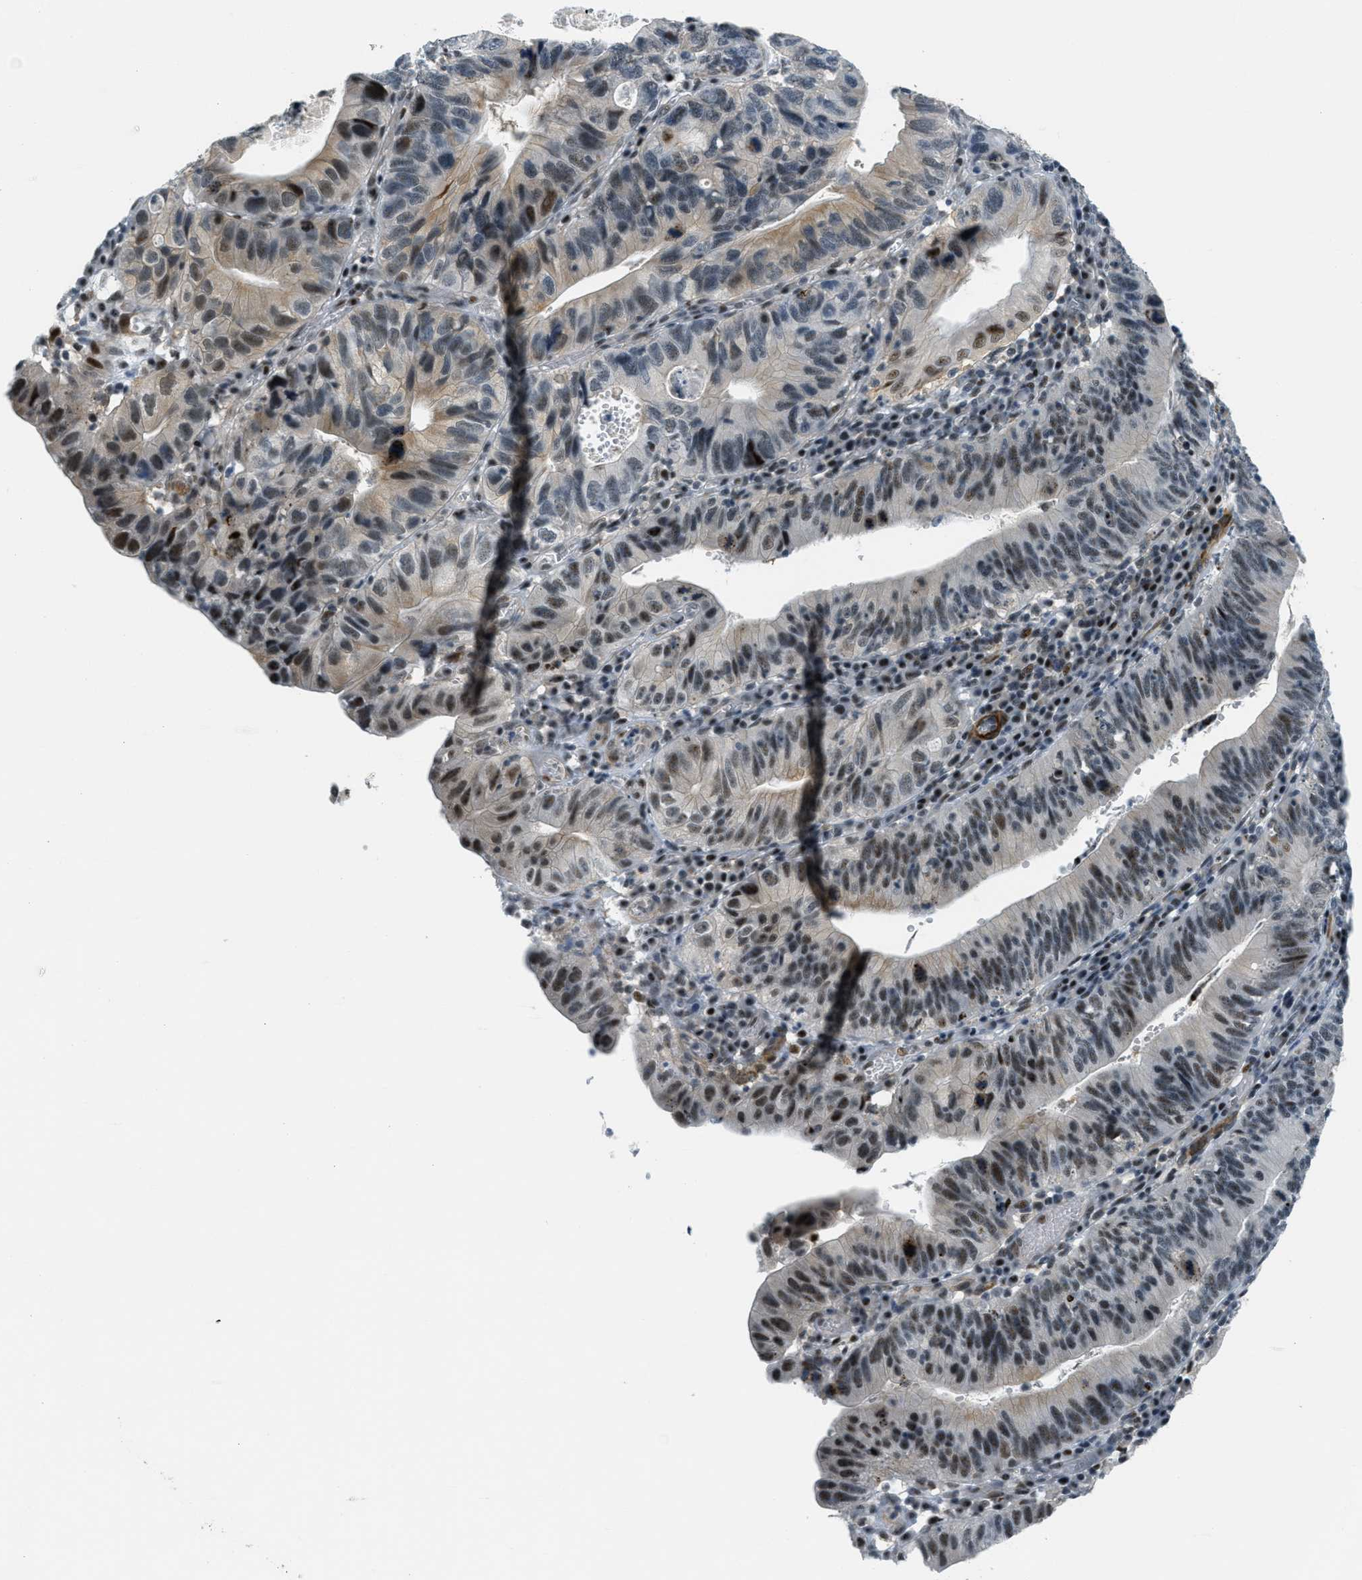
{"staining": {"intensity": "moderate", "quantity": "25%-75%", "location": "nuclear"}, "tissue": "stomach cancer", "cell_type": "Tumor cells", "image_type": "cancer", "snomed": [{"axis": "morphology", "description": "Adenocarcinoma, NOS"}, {"axis": "topography", "description": "Stomach"}], "caption": "Immunohistochemistry image of human adenocarcinoma (stomach) stained for a protein (brown), which displays medium levels of moderate nuclear staining in approximately 25%-75% of tumor cells.", "gene": "ZDHHC23", "patient": {"sex": "male", "age": 59}}